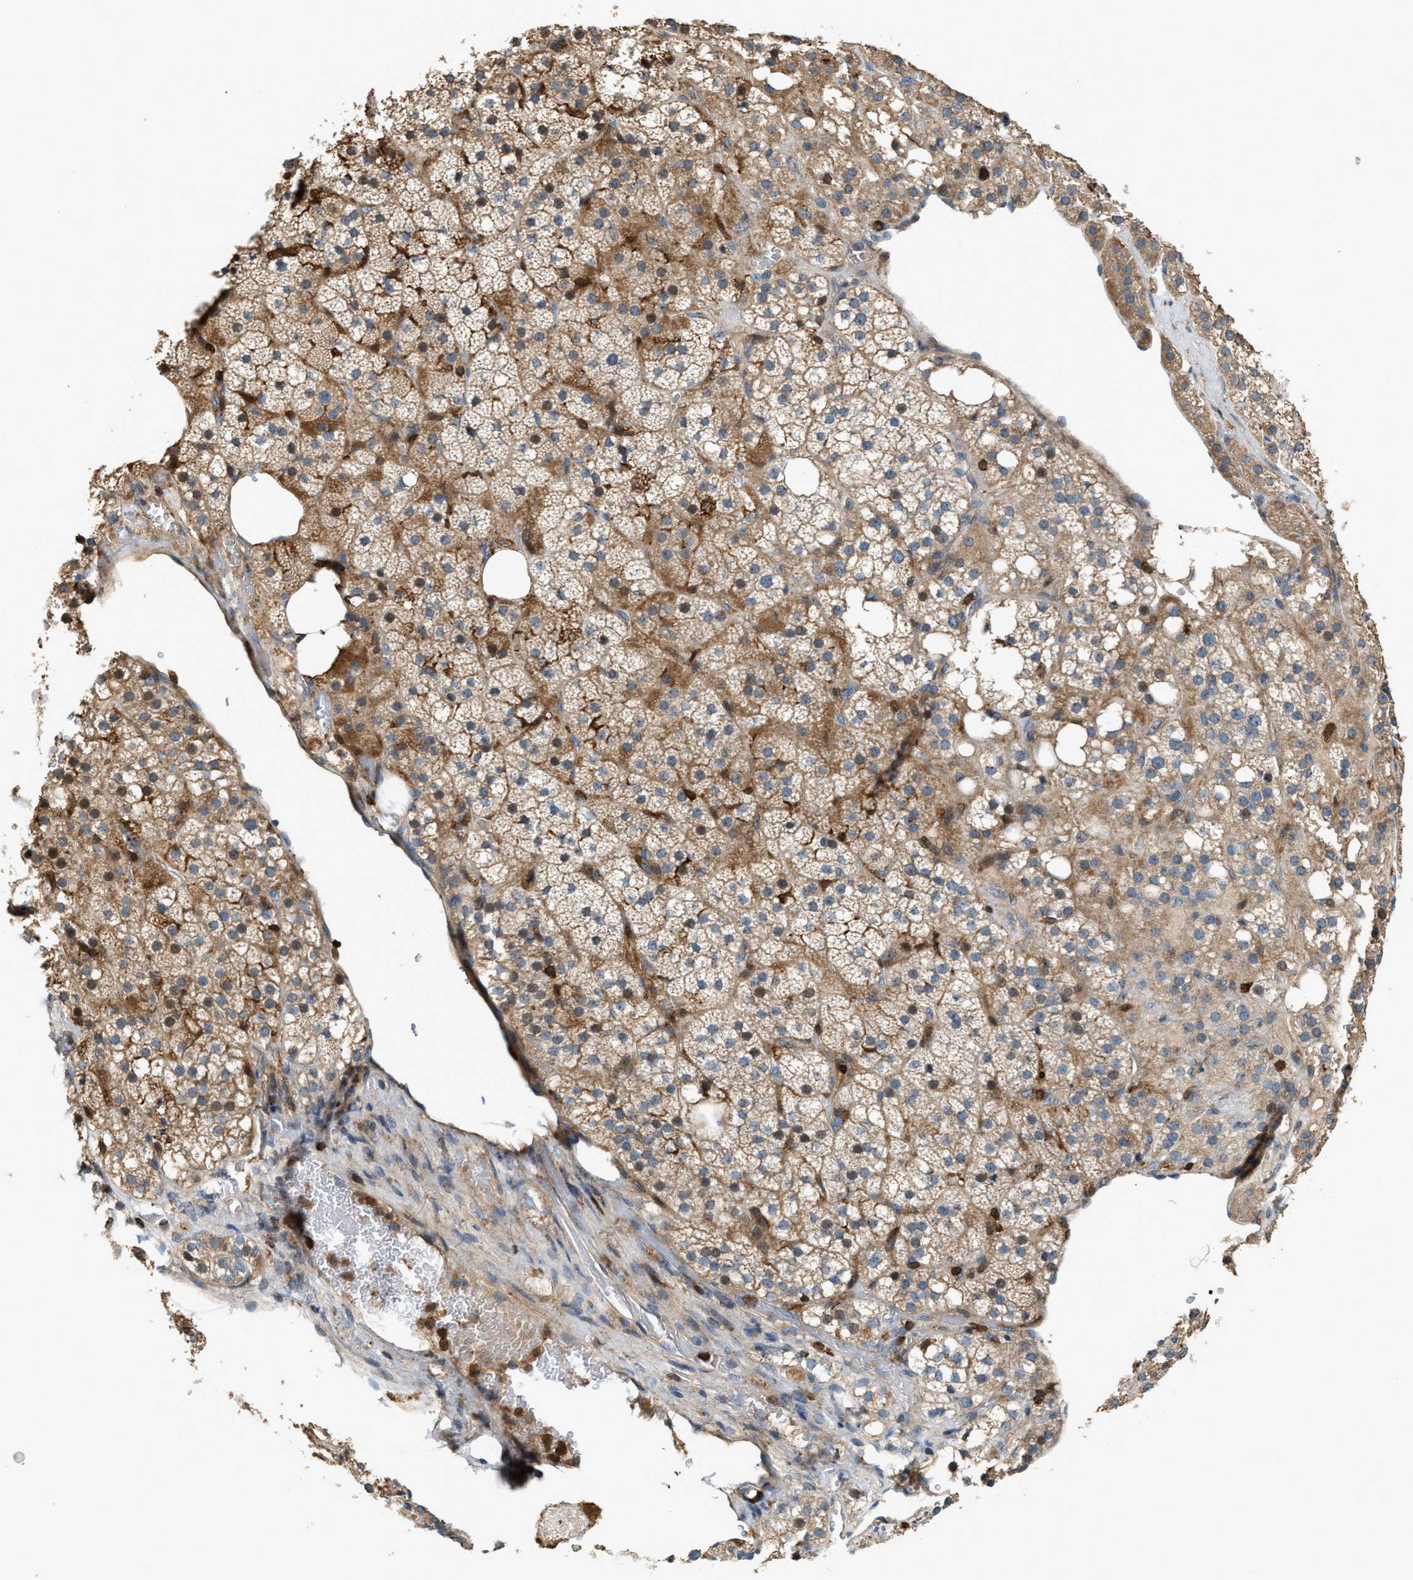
{"staining": {"intensity": "moderate", "quantity": ">75%", "location": "cytoplasmic/membranous"}, "tissue": "adrenal gland", "cell_type": "Glandular cells", "image_type": "normal", "snomed": [{"axis": "morphology", "description": "Normal tissue, NOS"}, {"axis": "topography", "description": "Adrenal gland"}], "caption": "Protein expression analysis of benign human adrenal gland reveals moderate cytoplasmic/membranous staining in approximately >75% of glandular cells.", "gene": "SERPINB5", "patient": {"sex": "female", "age": 59}}